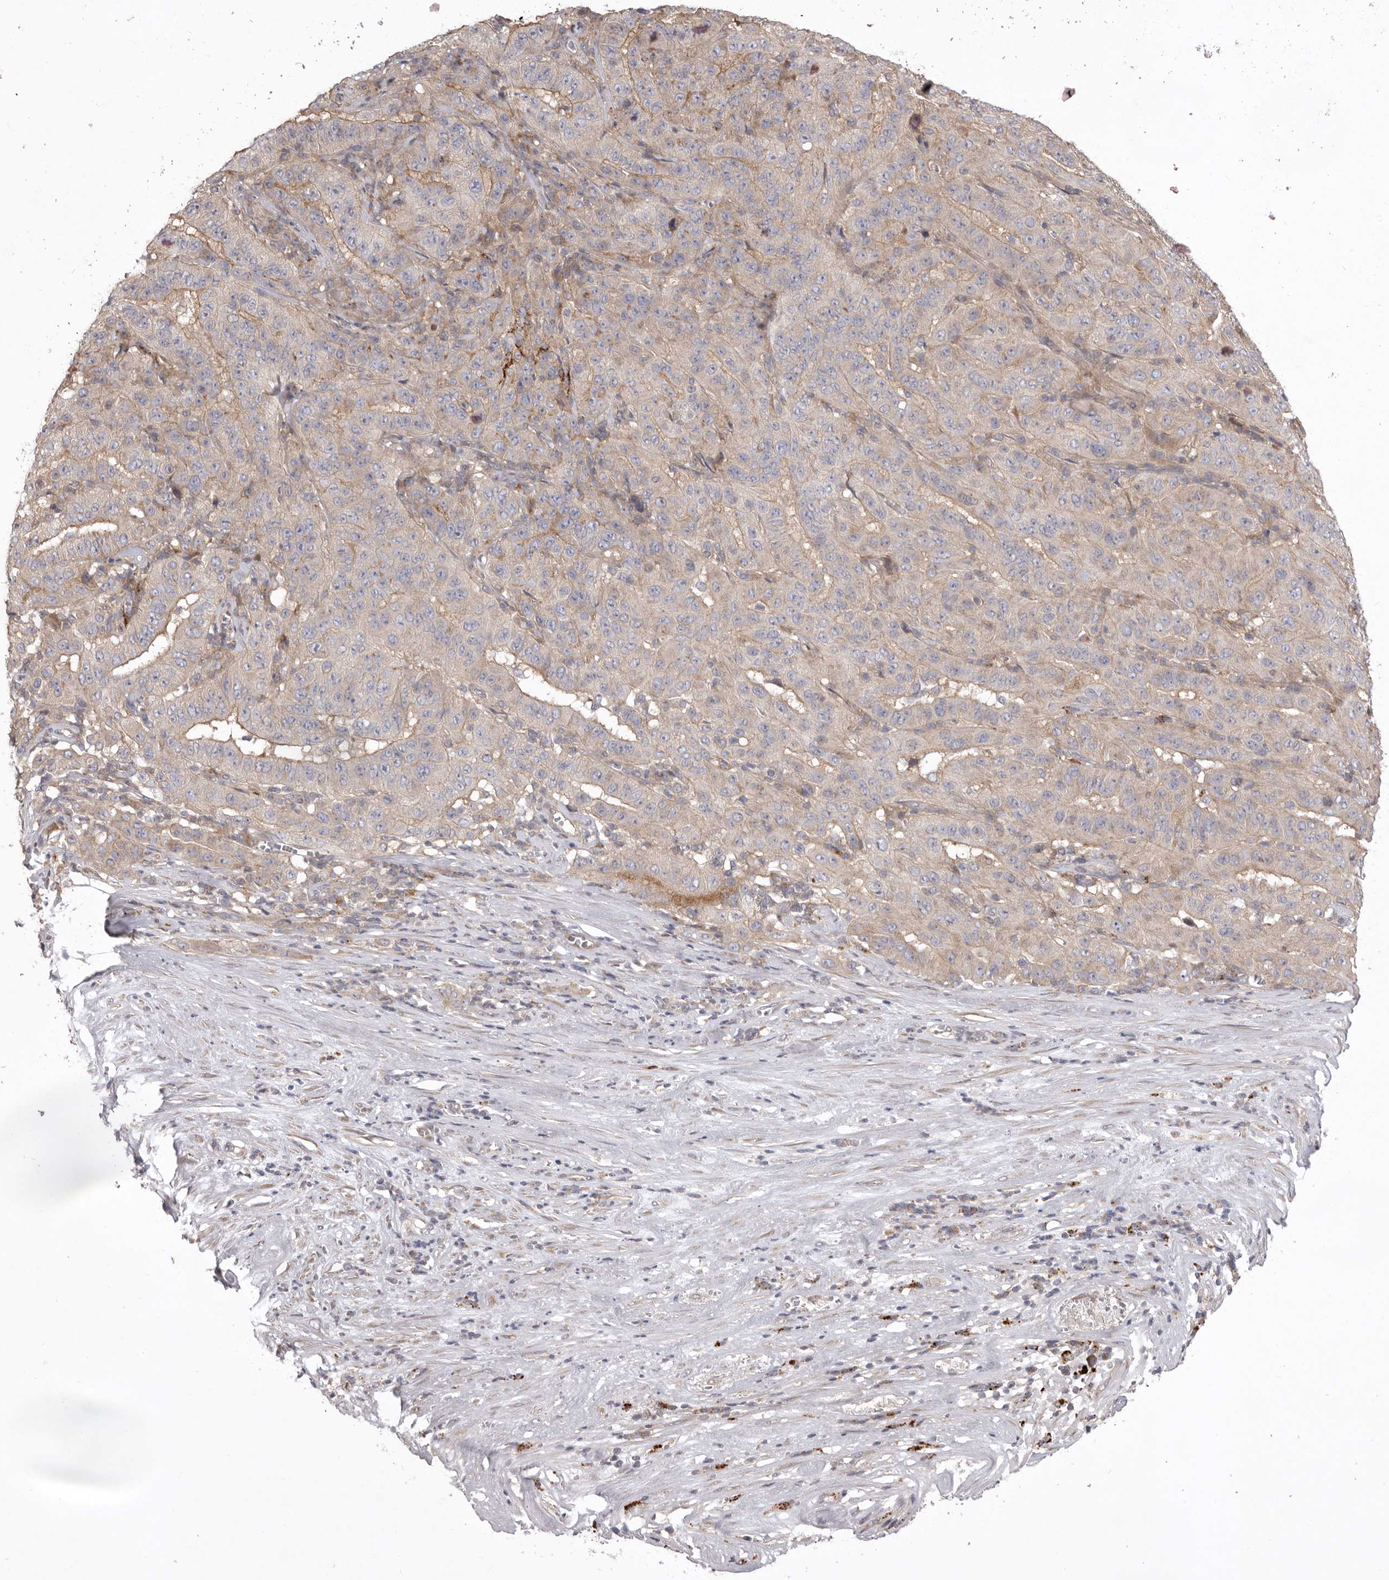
{"staining": {"intensity": "weak", "quantity": "<25%", "location": "cytoplasmic/membranous"}, "tissue": "pancreatic cancer", "cell_type": "Tumor cells", "image_type": "cancer", "snomed": [{"axis": "morphology", "description": "Adenocarcinoma, NOS"}, {"axis": "topography", "description": "Pancreas"}], "caption": "Tumor cells are negative for protein expression in human pancreatic cancer (adenocarcinoma). (DAB immunohistochemistry (IHC) visualized using brightfield microscopy, high magnification).", "gene": "WDR47", "patient": {"sex": "male", "age": 63}}